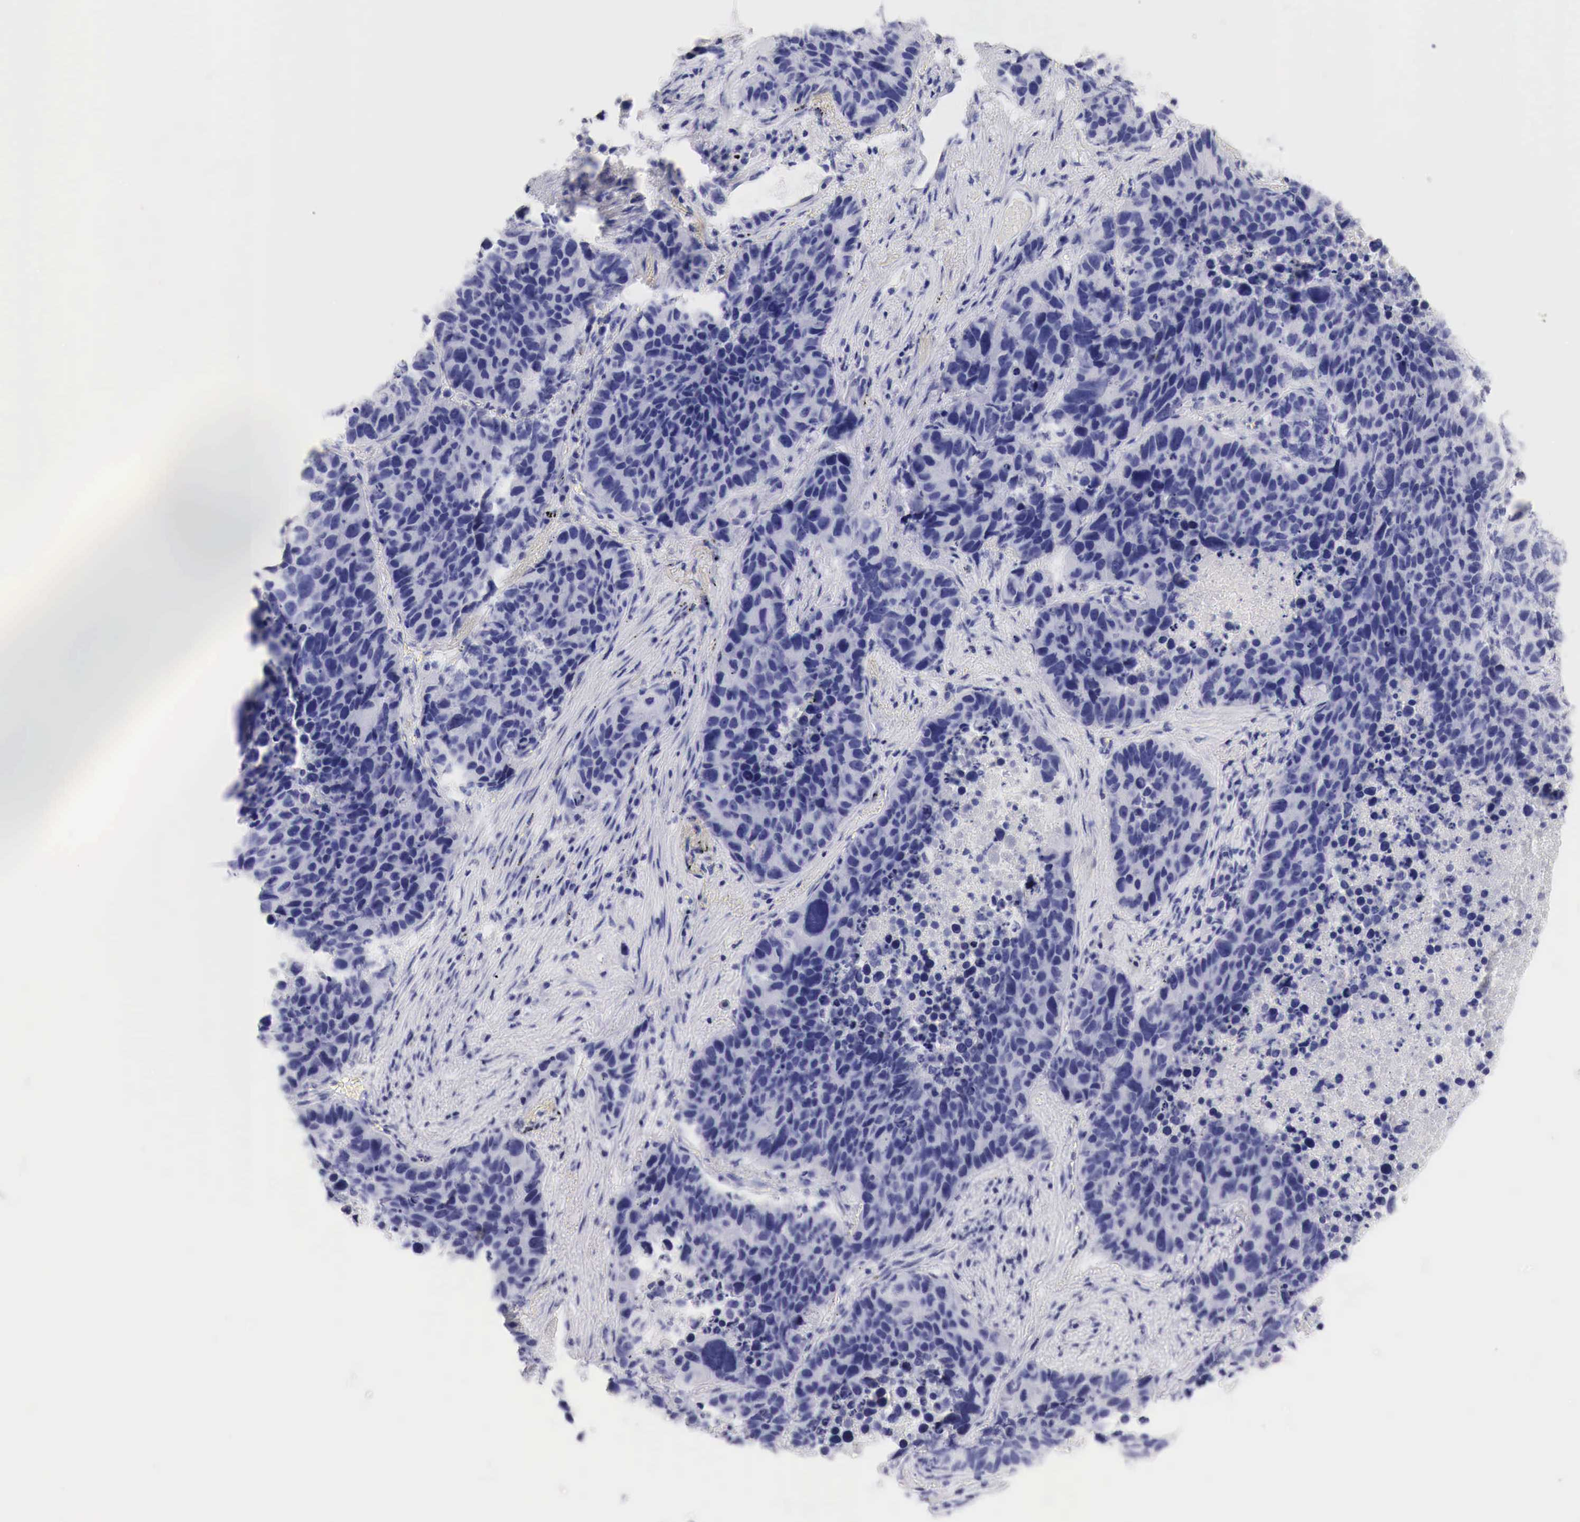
{"staining": {"intensity": "negative", "quantity": "none", "location": "none"}, "tissue": "lung cancer", "cell_type": "Tumor cells", "image_type": "cancer", "snomed": [{"axis": "morphology", "description": "Carcinoid, malignant, NOS"}, {"axis": "topography", "description": "Lung"}], "caption": "Tumor cells are negative for protein expression in human lung malignant carcinoid. Nuclei are stained in blue.", "gene": "TYR", "patient": {"sex": "male", "age": 60}}